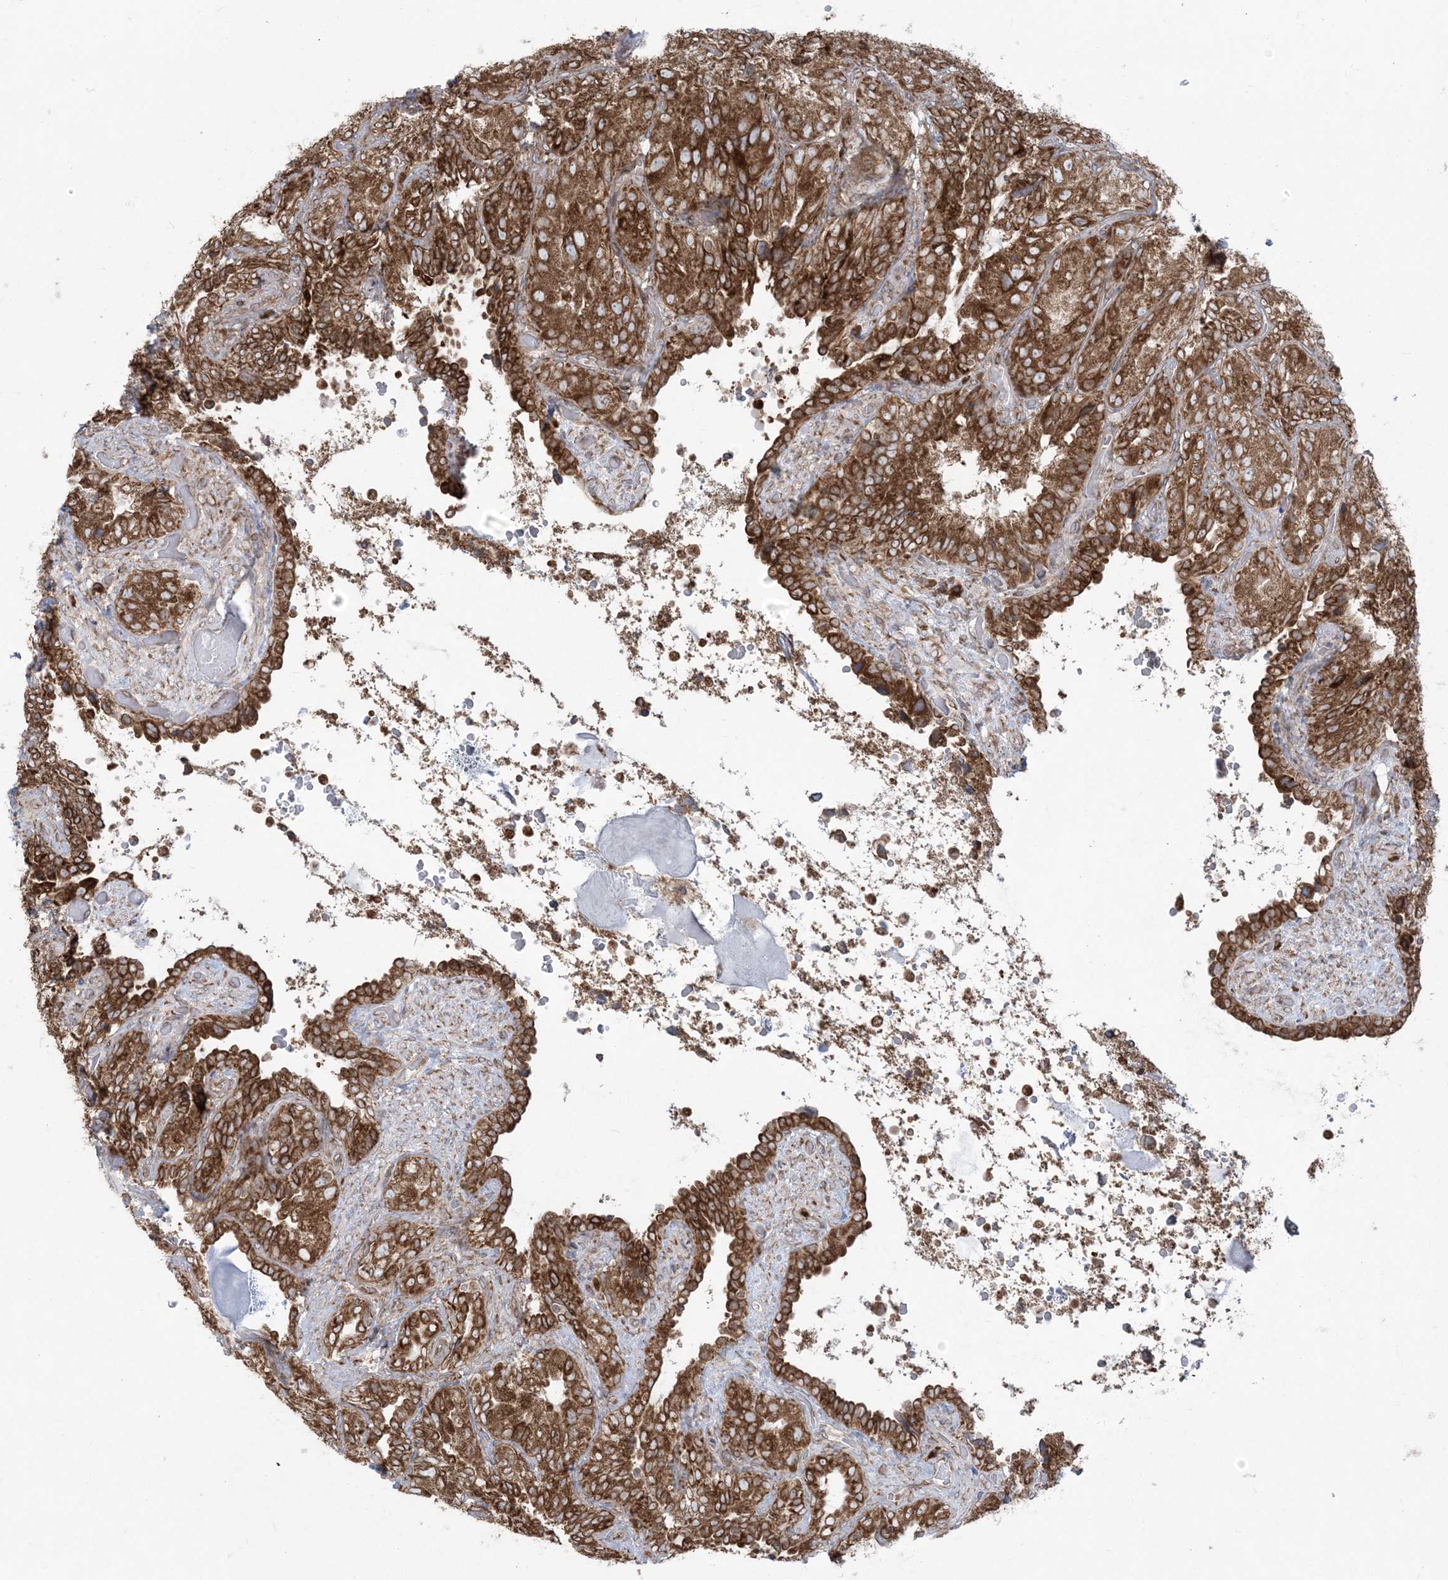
{"staining": {"intensity": "strong", "quantity": ">75%", "location": "cytoplasmic/membranous"}, "tissue": "seminal vesicle", "cell_type": "Glandular cells", "image_type": "normal", "snomed": [{"axis": "morphology", "description": "Normal tissue, NOS"}, {"axis": "topography", "description": "Seminal veicle"}, {"axis": "topography", "description": "Peripheral nerve tissue"}], "caption": "Glandular cells exhibit strong cytoplasmic/membranous staining in about >75% of cells in unremarkable seminal vesicle.", "gene": "UBXN4", "patient": {"sex": "male", "age": 67}}